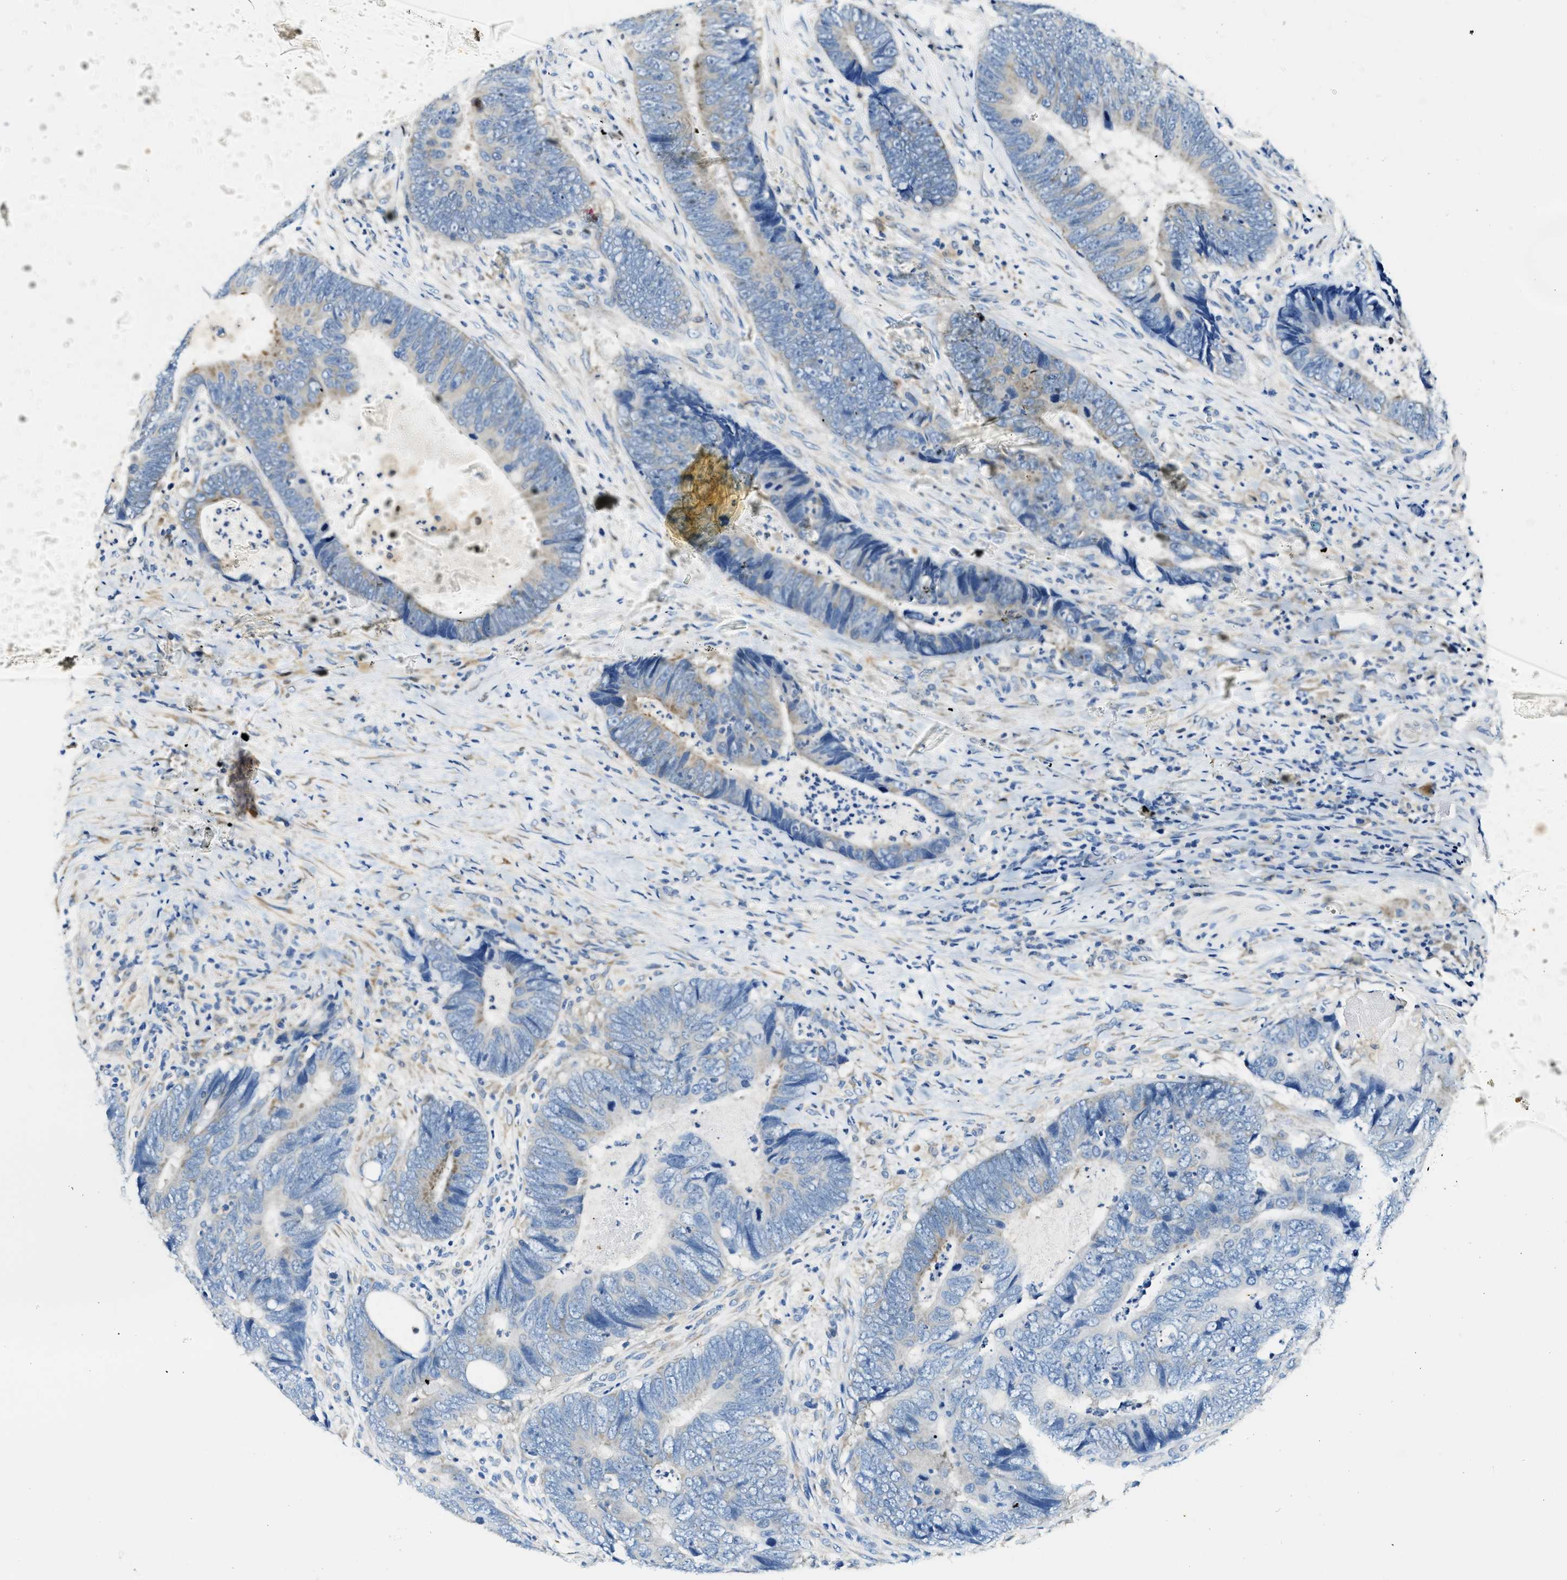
{"staining": {"intensity": "weak", "quantity": "<25%", "location": "cytoplasmic/membranous"}, "tissue": "colorectal cancer", "cell_type": "Tumor cells", "image_type": "cancer", "snomed": [{"axis": "morphology", "description": "Adenocarcinoma, NOS"}, {"axis": "topography", "description": "Colon"}], "caption": "Colorectal cancer was stained to show a protein in brown. There is no significant positivity in tumor cells.", "gene": "EIF2AK2", "patient": {"sex": "male", "age": 56}}